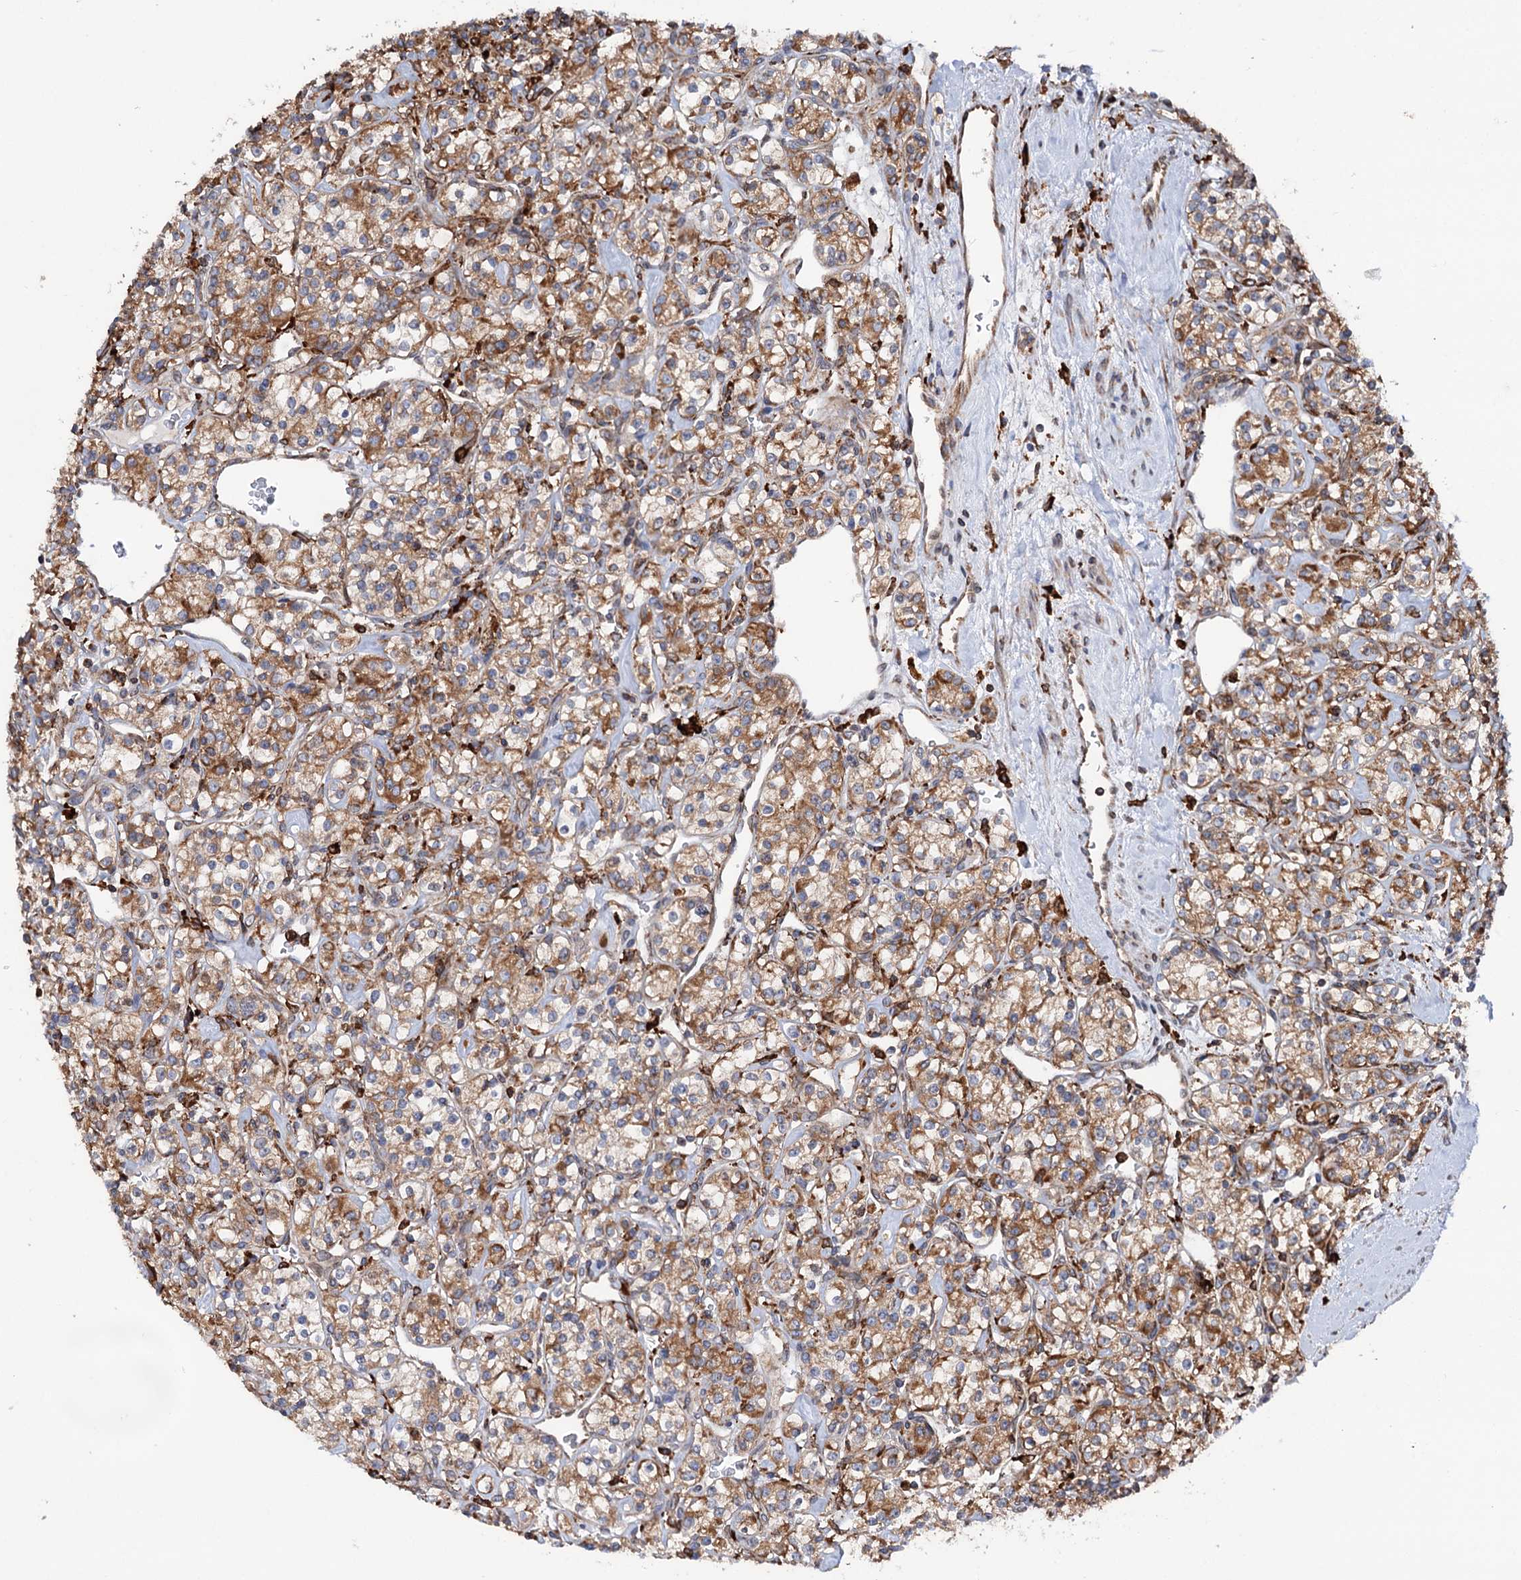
{"staining": {"intensity": "moderate", "quantity": ">75%", "location": "cytoplasmic/membranous"}, "tissue": "renal cancer", "cell_type": "Tumor cells", "image_type": "cancer", "snomed": [{"axis": "morphology", "description": "Adenocarcinoma, NOS"}, {"axis": "topography", "description": "Kidney"}], "caption": "A histopathology image of renal adenocarcinoma stained for a protein displays moderate cytoplasmic/membranous brown staining in tumor cells.", "gene": "ERP29", "patient": {"sex": "male", "age": 77}}